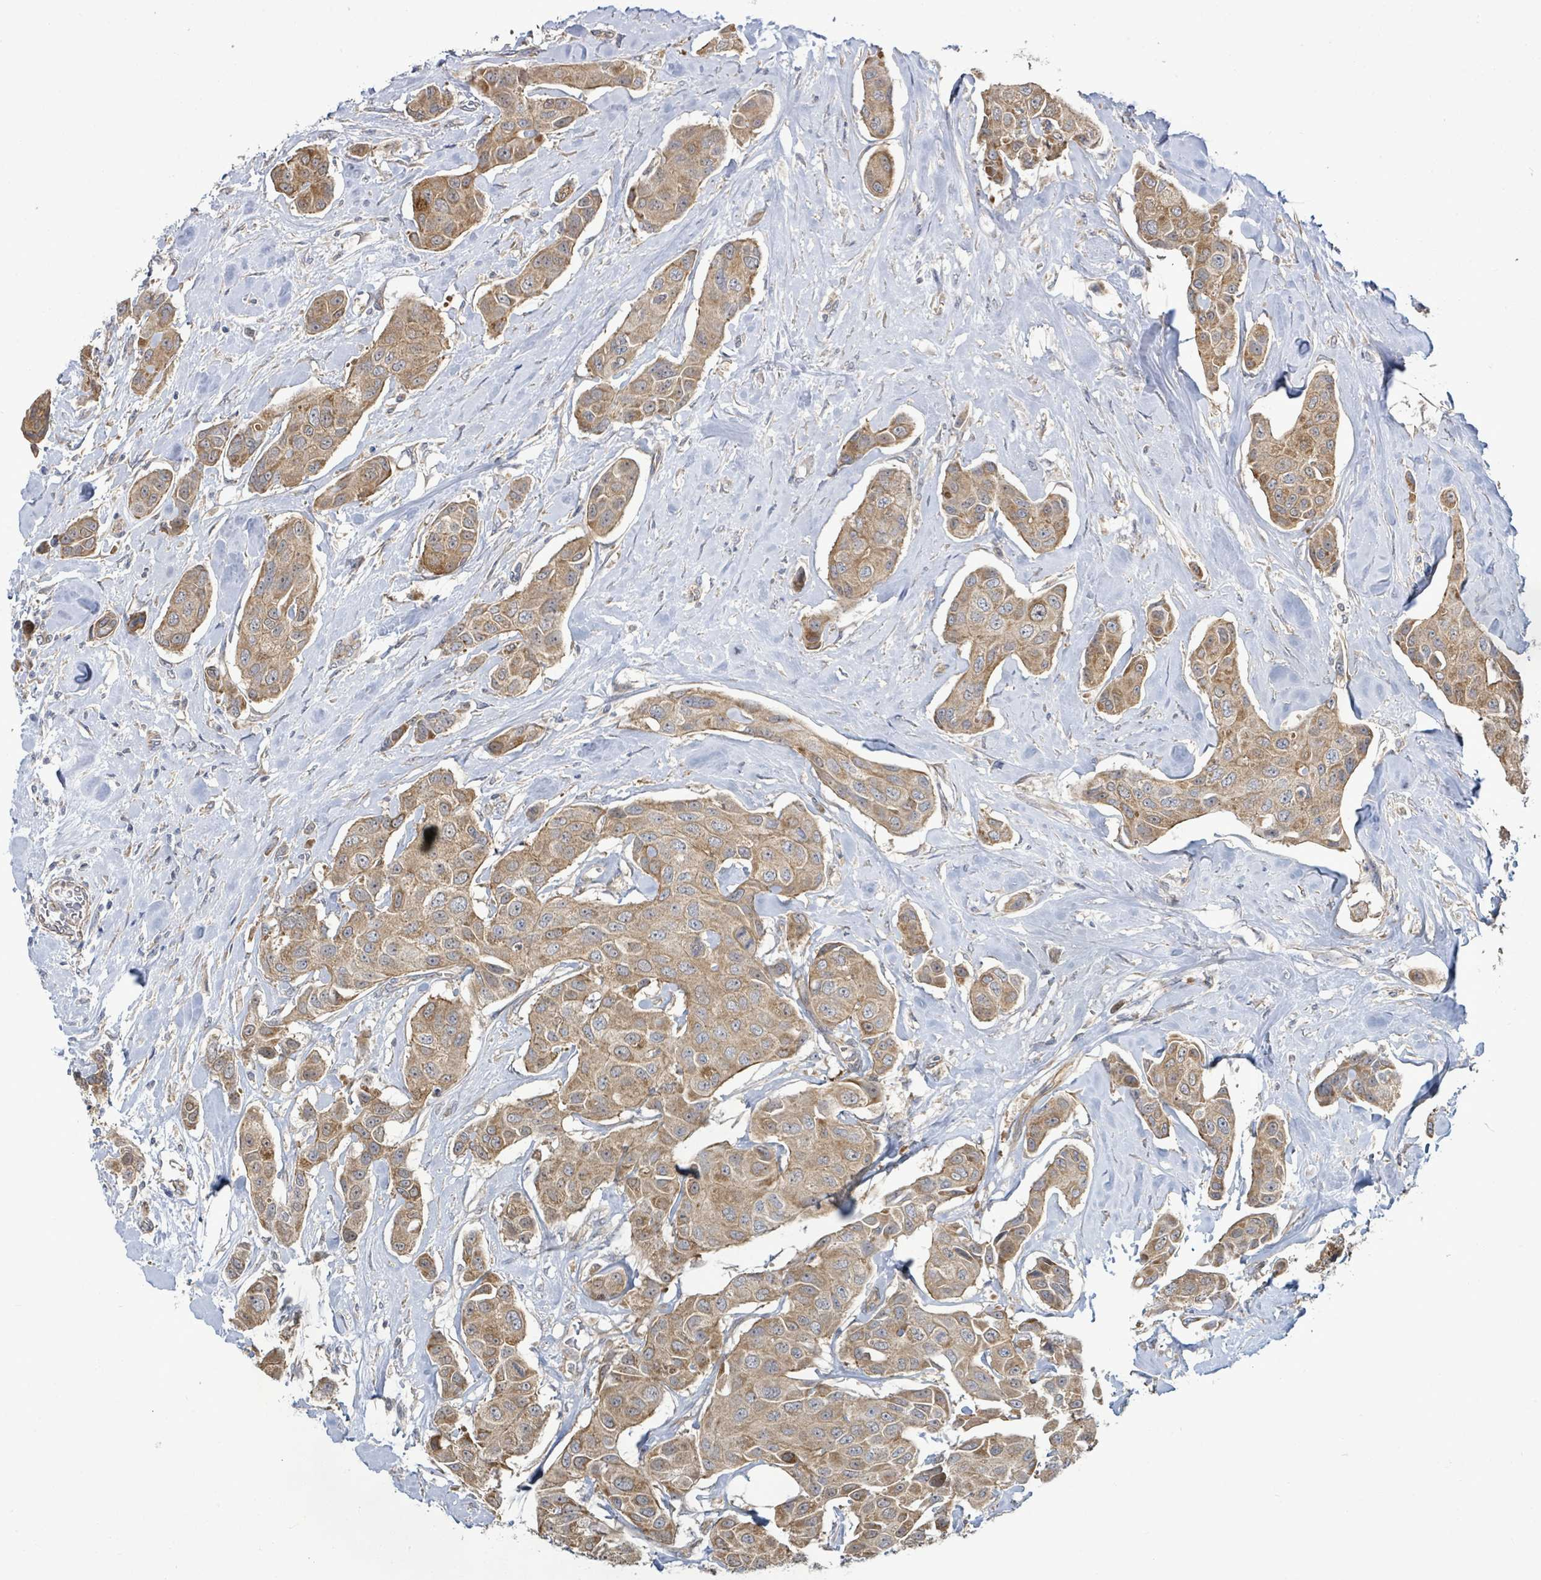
{"staining": {"intensity": "moderate", "quantity": ">75%", "location": "cytoplasmic/membranous"}, "tissue": "breast cancer", "cell_type": "Tumor cells", "image_type": "cancer", "snomed": [{"axis": "morphology", "description": "Duct carcinoma"}, {"axis": "topography", "description": "Breast"}, {"axis": "topography", "description": "Lymph node"}], "caption": "High-magnification brightfield microscopy of intraductal carcinoma (breast) stained with DAB (brown) and counterstained with hematoxylin (blue). tumor cells exhibit moderate cytoplasmic/membranous staining is present in approximately>75% of cells.", "gene": "KBTBD11", "patient": {"sex": "female", "age": 80}}